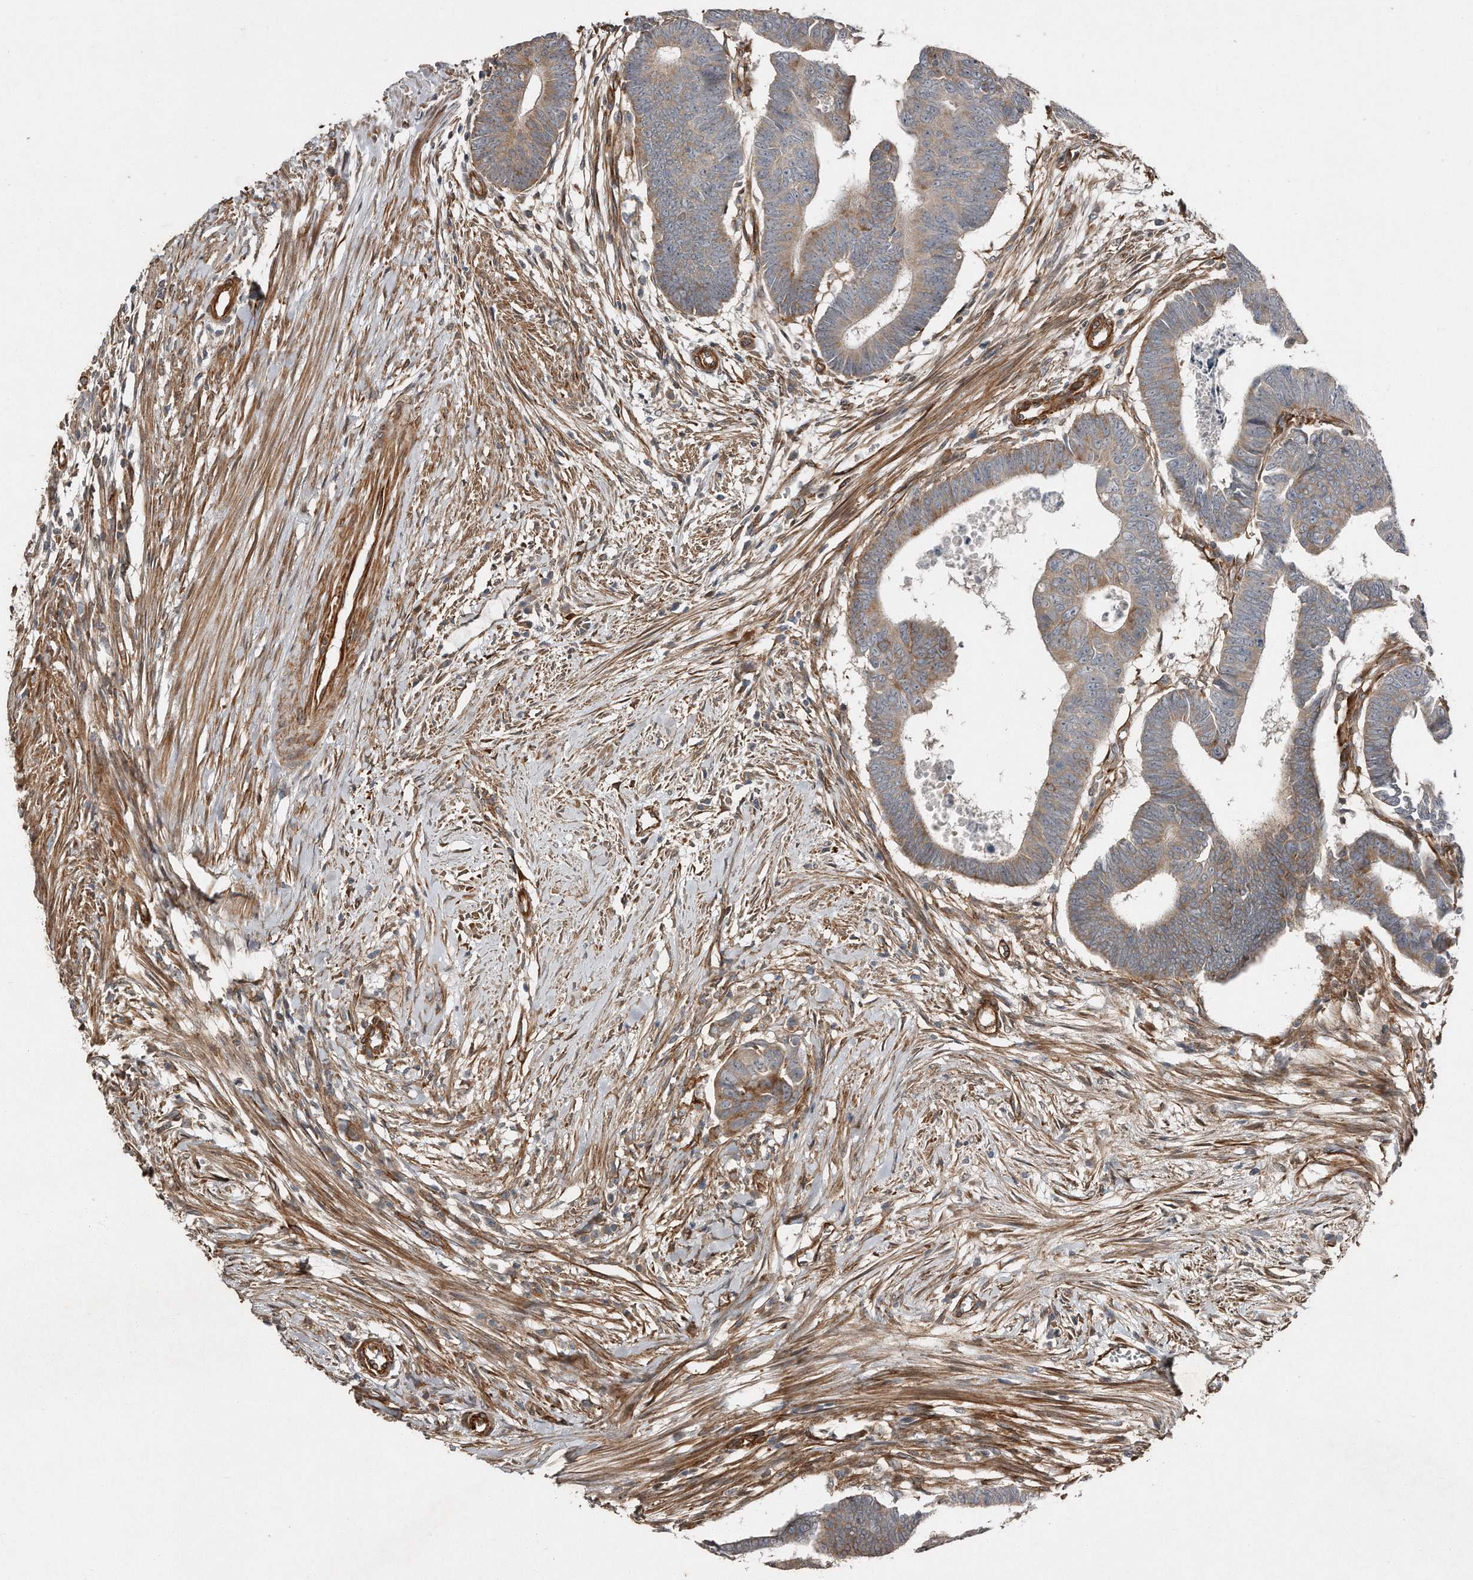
{"staining": {"intensity": "weak", "quantity": "25%-75%", "location": "cytoplasmic/membranous"}, "tissue": "colorectal cancer", "cell_type": "Tumor cells", "image_type": "cancer", "snomed": [{"axis": "morphology", "description": "Adenocarcinoma, NOS"}, {"axis": "topography", "description": "Rectum"}], "caption": "Immunohistochemistry (IHC) (DAB) staining of human colorectal adenocarcinoma displays weak cytoplasmic/membranous protein staining in approximately 25%-75% of tumor cells.", "gene": "SNAP47", "patient": {"sex": "female", "age": 65}}